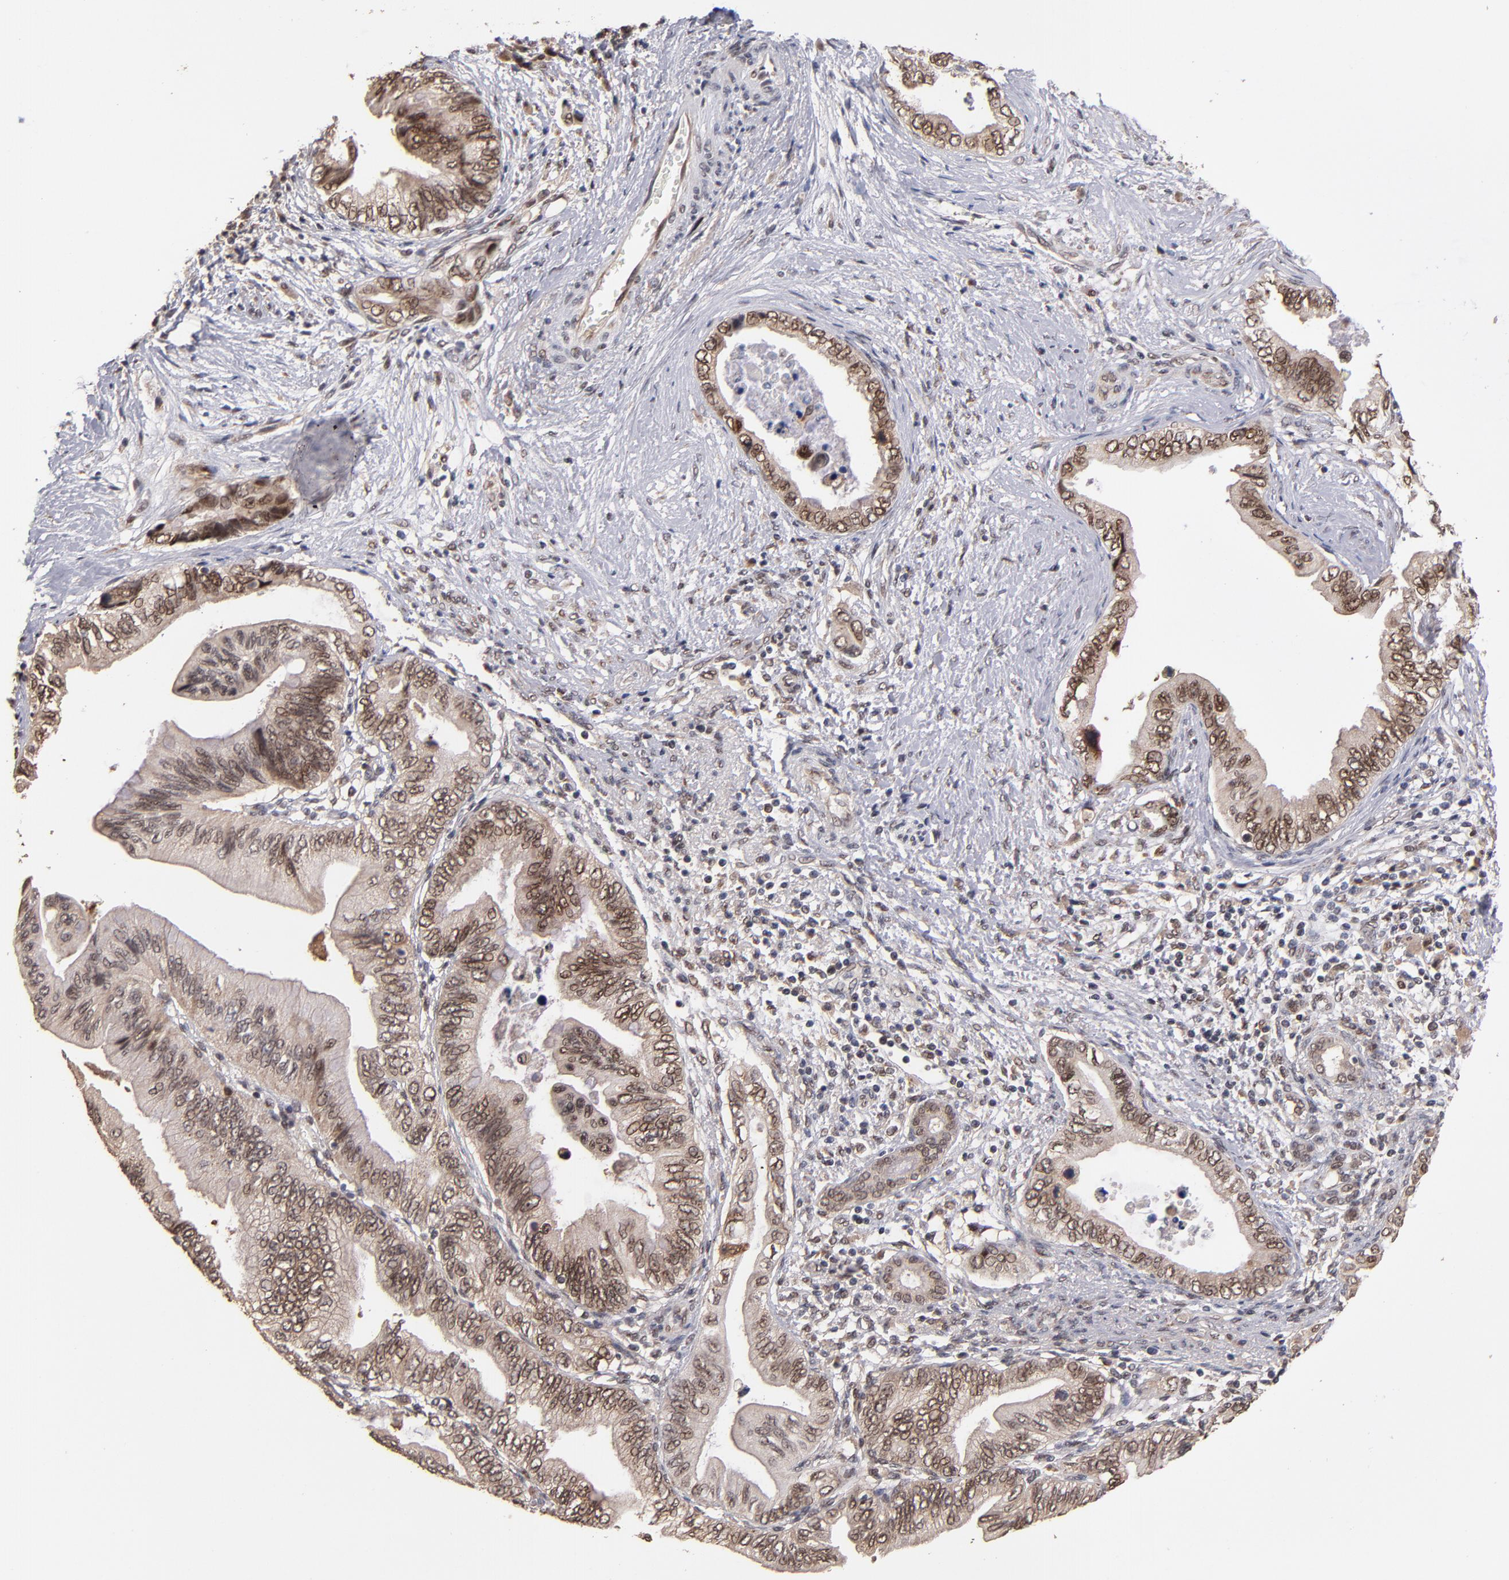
{"staining": {"intensity": "moderate", "quantity": ">75%", "location": "cytoplasmic/membranous,nuclear"}, "tissue": "pancreatic cancer", "cell_type": "Tumor cells", "image_type": "cancer", "snomed": [{"axis": "morphology", "description": "Adenocarcinoma, NOS"}, {"axis": "topography", "description": "Pancreas"}], "caption": "A photomicrograph of human adenocarcinoma (pancreatic) stained for a protein shows moderate cytoplasmic/membranous and nuclear brown staining in tumor cells.", "gene": "EAPP", "patient": {"sex": "female", "age": 66}}